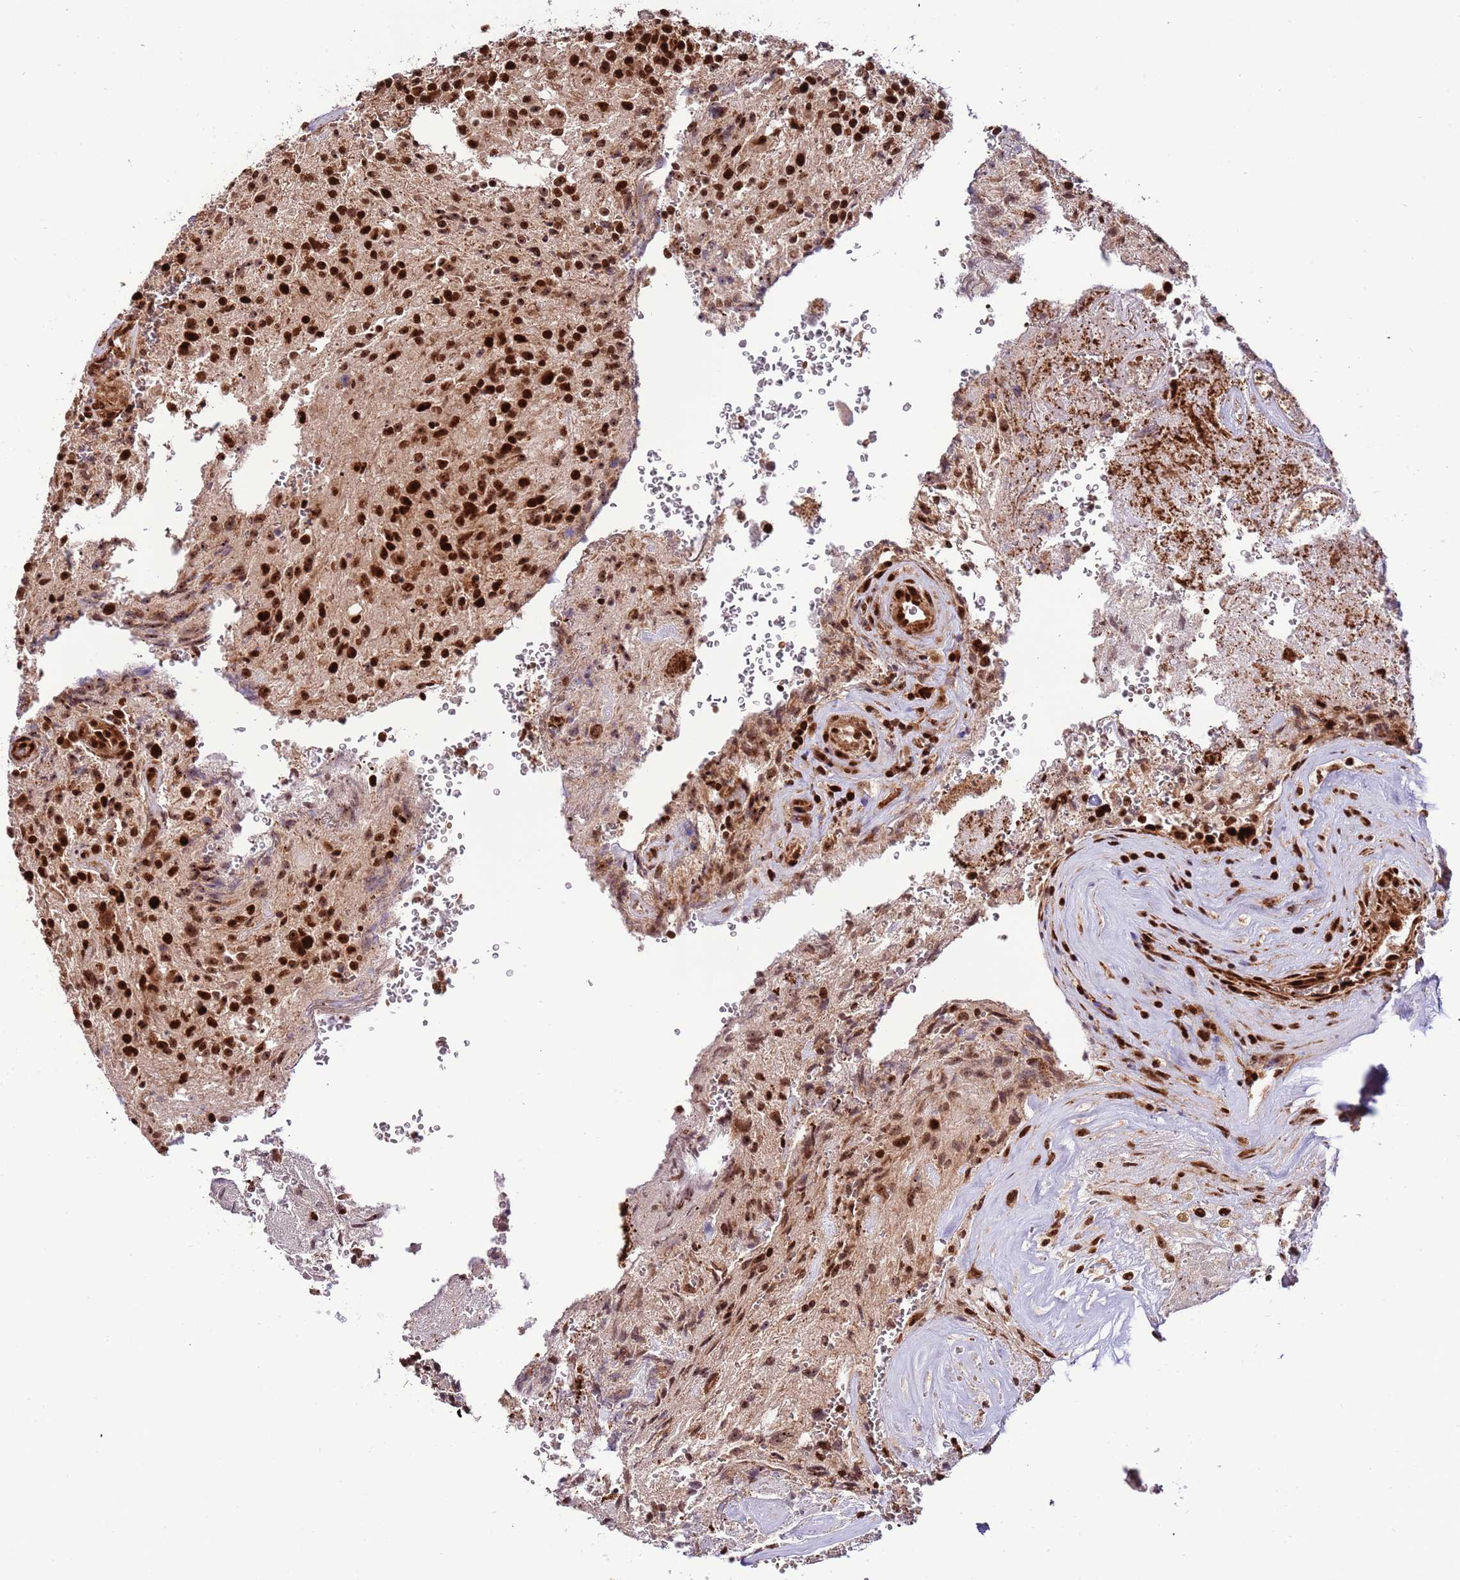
{"staining": {"intensity": "strong", "quantity": ">75%", "location": "nuclear"}, "tissue": "glioma", "cell_type": "Tumor cells", "image_type": "cancer", "snomed": [{"axis": "morphology", "description": "Normal tissue, NOS"}, {"axis": "morphology", "description": "Glioma, malignant, High grade"}, {"axis": "topography", "description": "Cerebral cortex"}], "caption": "The image reveals immunohistochemical staining of glioma. There is strong nuclear positivity is present in approximately >75% of tumor cells.", "gene": "RIF1", "patient": {"sex": "male", "age": 56}}